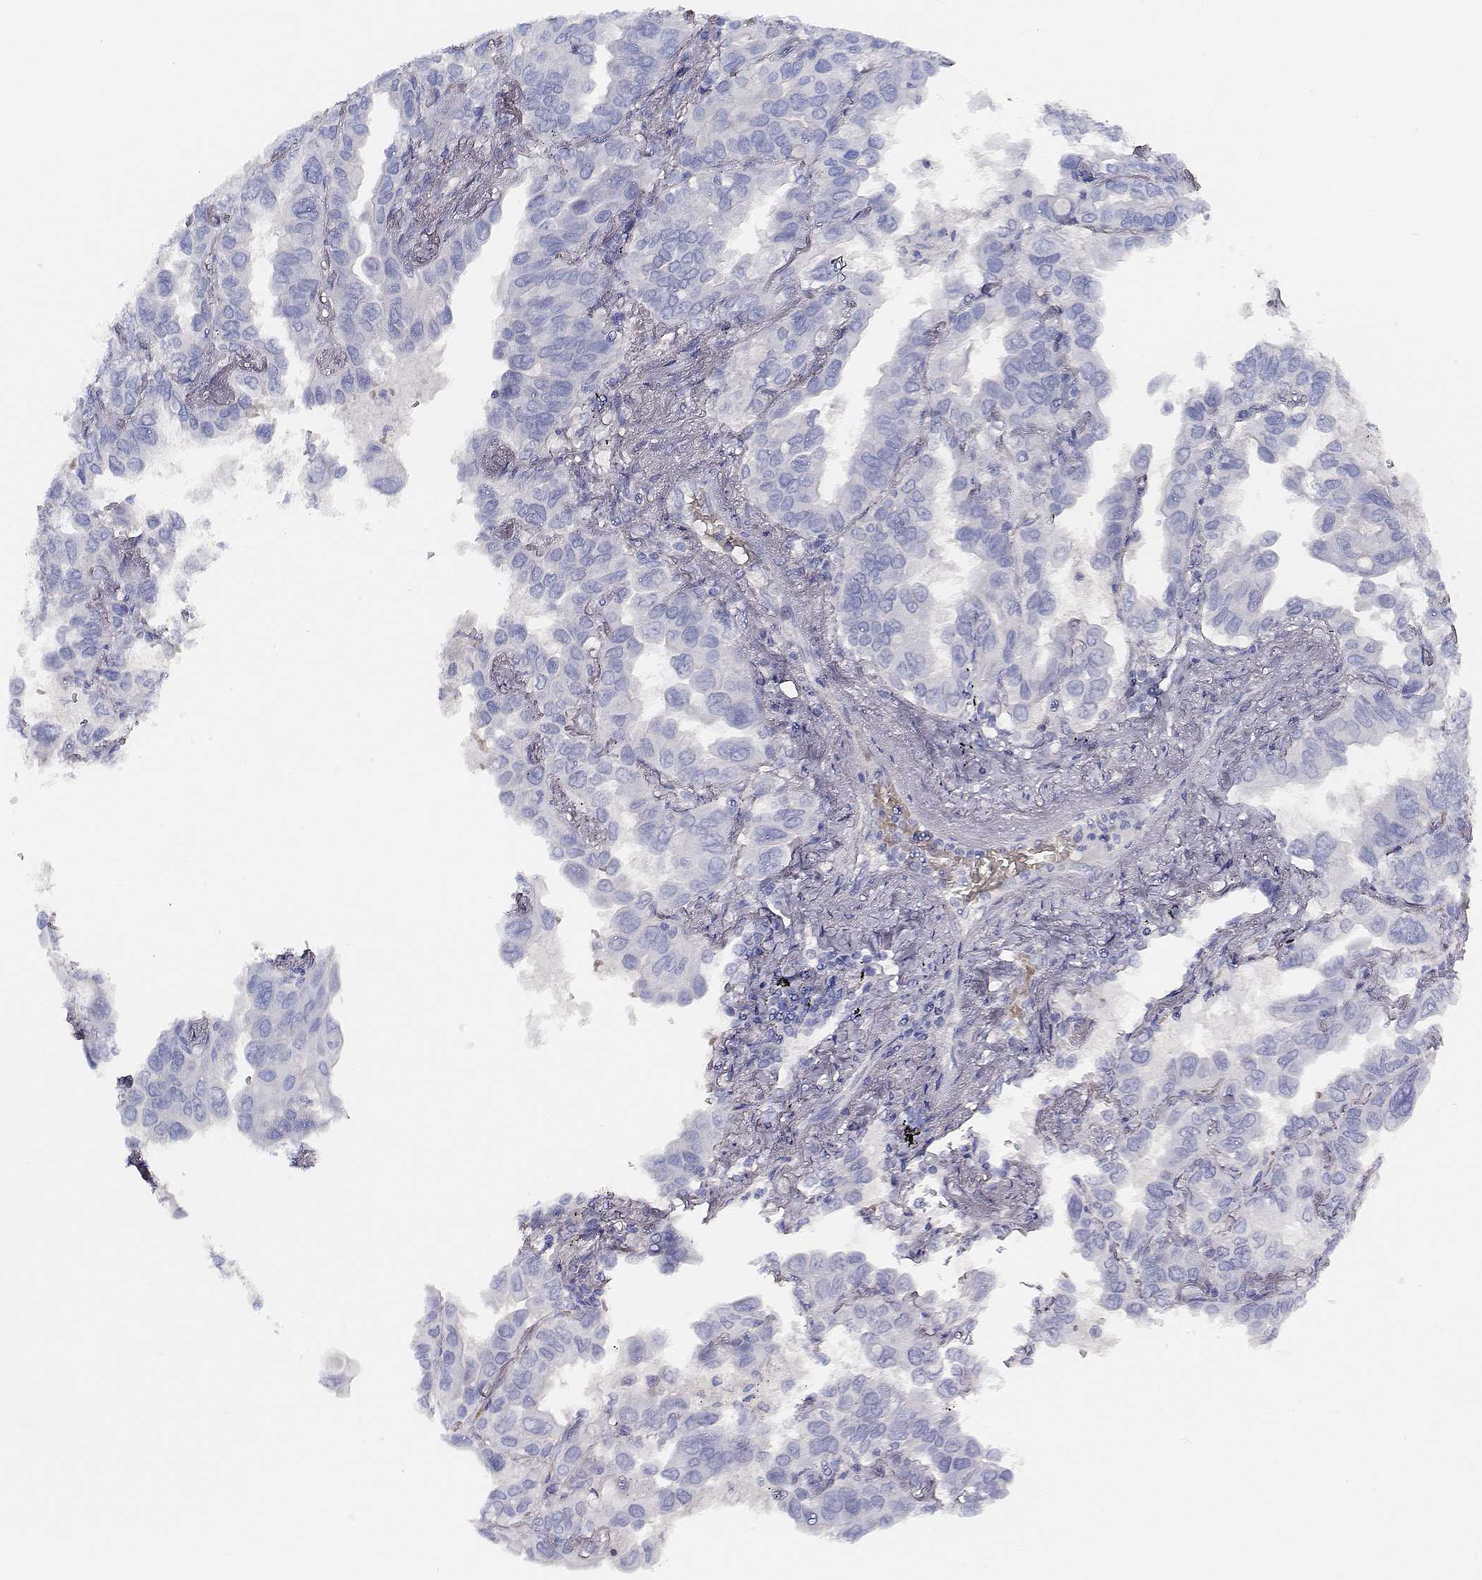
{"staining": {"intensity": "negative", "quantity": "none", "location": "none"}, "tissue": "lung cancer", "cell_type": "Tumor cells", "image_type": "cancer", "snomed": [{"axis": "morphology", "description": "Adenocarcinoma, NOS"}, {"axis": "topography", "description": "Lung"}], "caption": "Immunohistochemical staining of human lung cancer (adenocarcinoma) displays no significant positivity in tumor cells. (DAB immunohistochemistry visualized using brightfield microscopy, high magnification).", "gene": "AADAT", "patient": {"sex": "male", "age": 64}}